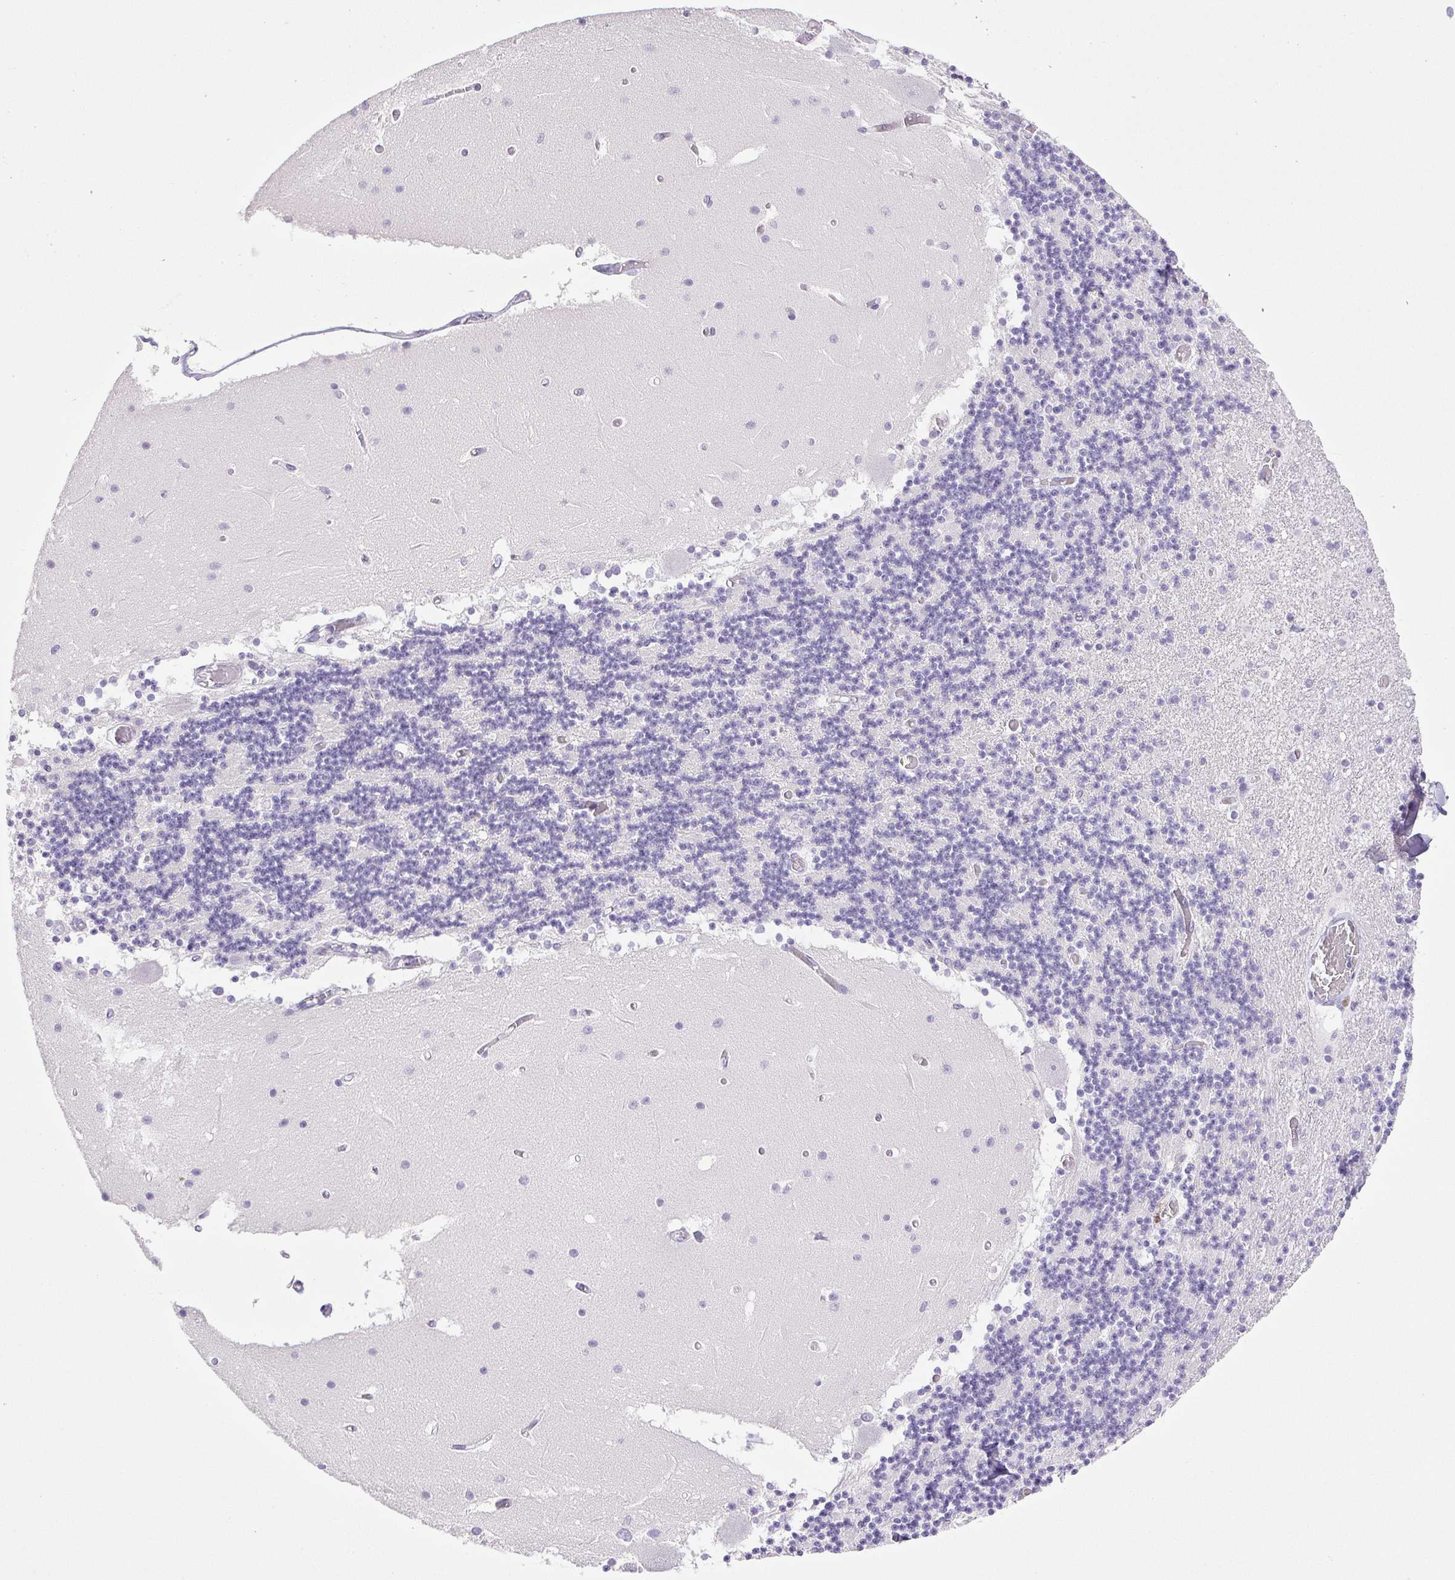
{"staining": {"intensity": "negative", "quantity": "none", "location": "none"}, "tissue": "cerebellum", "cell_type": "Cells in granular layer", "image_type": "normal", "snomed": [{"axis": "morphology", "description": "Normal tissue, NOS"}, {"axis": "topography", "description": "Cerebellum"}], "caption": "Immunohistochemistry (IHC) photomicrograph of normal cerebellum stained for a protein (brown), which exhibits no expression in cells in granular layer. The staining was performed using DAB (3,3'-diaminobenzidine) to visualize the protein expression in brown, while the nuclei were stained in blue with hematoxylin (Magnification: 20x).", "gene": "HLA", "patient": {"sex": "female", "age": 28}}